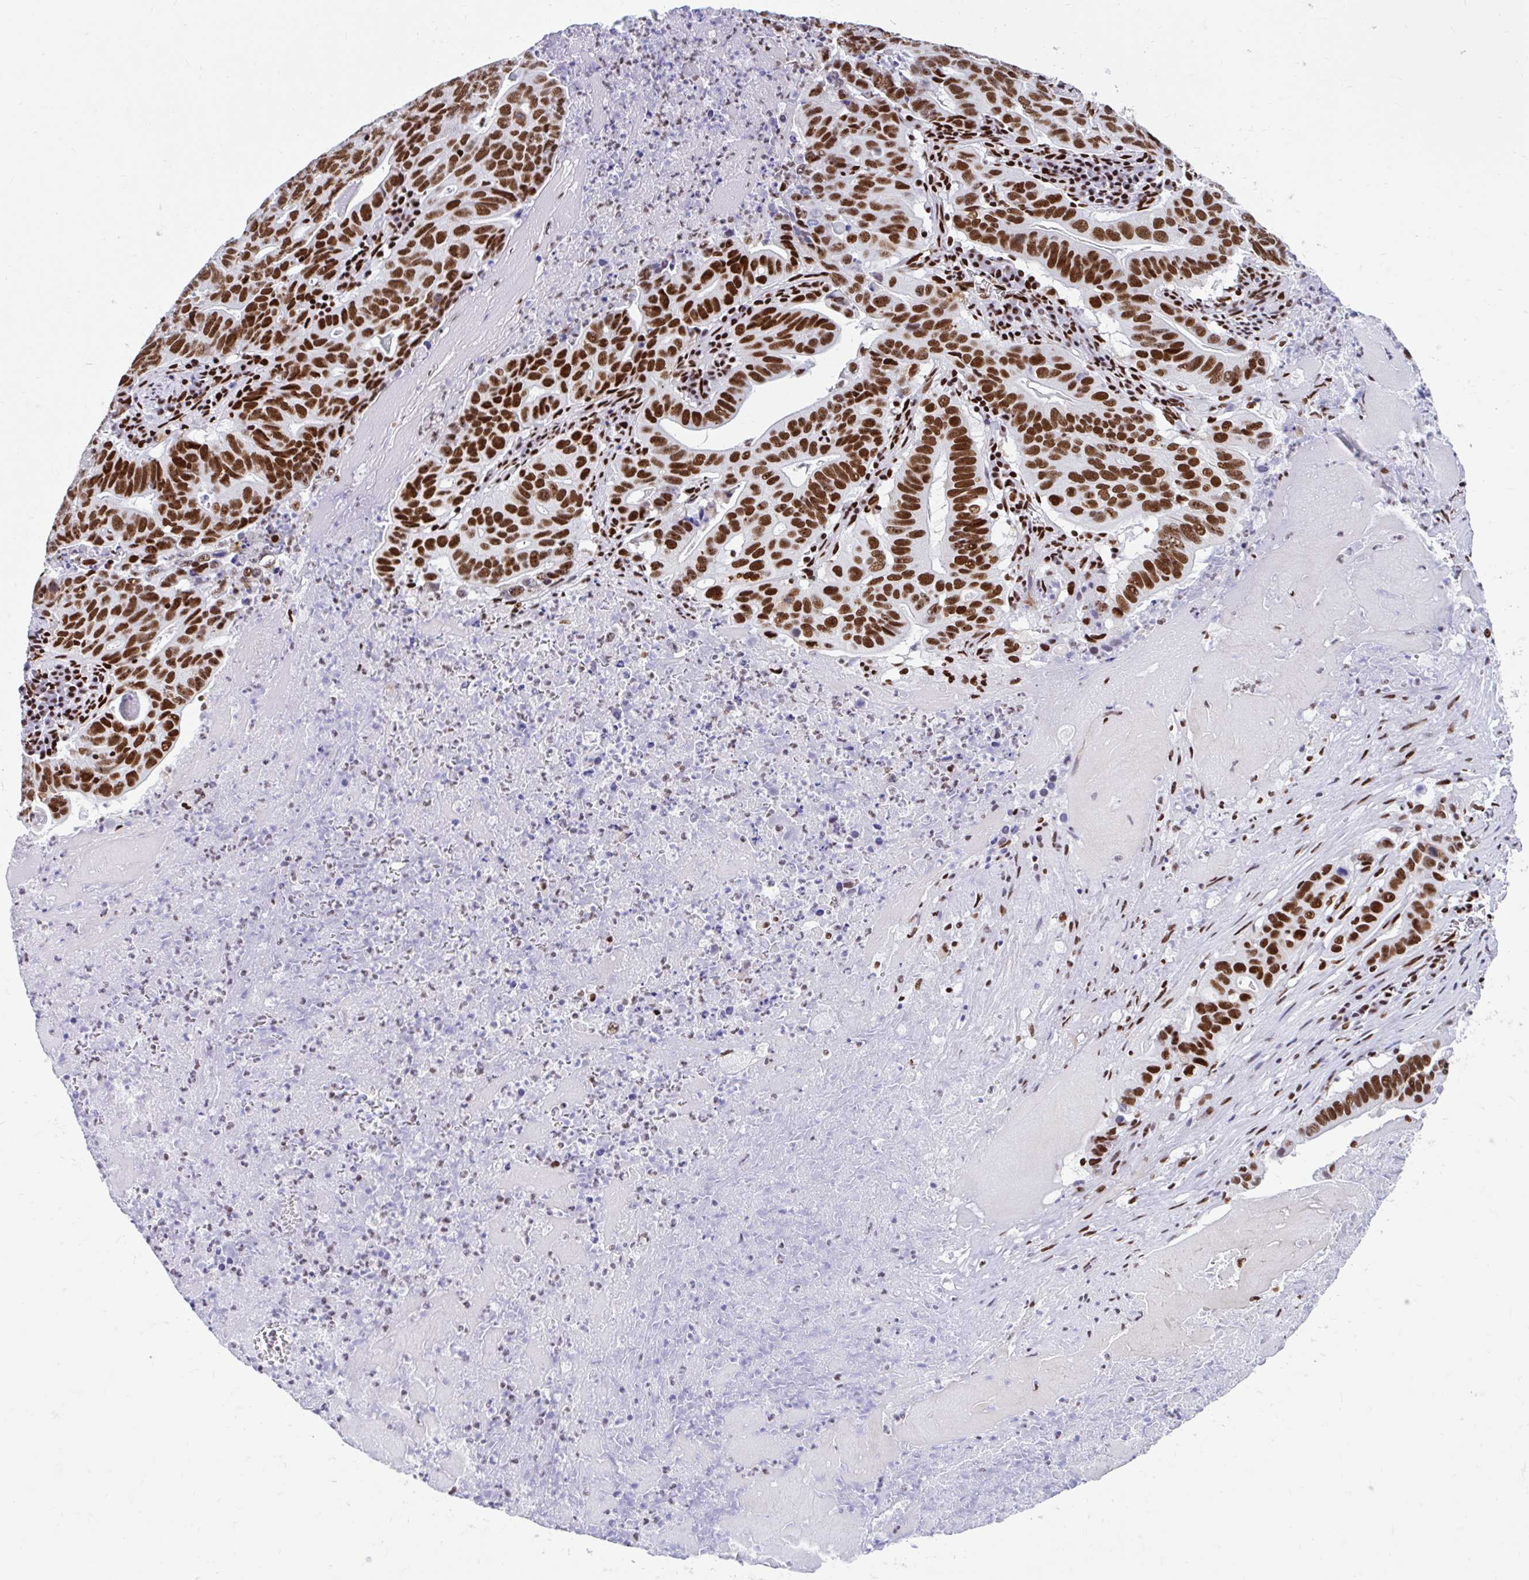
{"staining": {"intensity": "strong", "quantity": ">75%", "location": "nuclear"}, "tissue": "lung cancer", "cell_type": "Tumor cells", "image_type": "cancer", "snomed": [{"axis": "morphology", "description": "Adenocarcinoma, NOS"}, {"axis": "topography", "description": "Lung"}], "caption": "Immunohistochemical staining of lung cancer reveals high levels of strong nuclear staining in approximately >75% of tumor cells.", "gene": "KHDRBS1", "patient": {"sex": "female", "age": 60}}